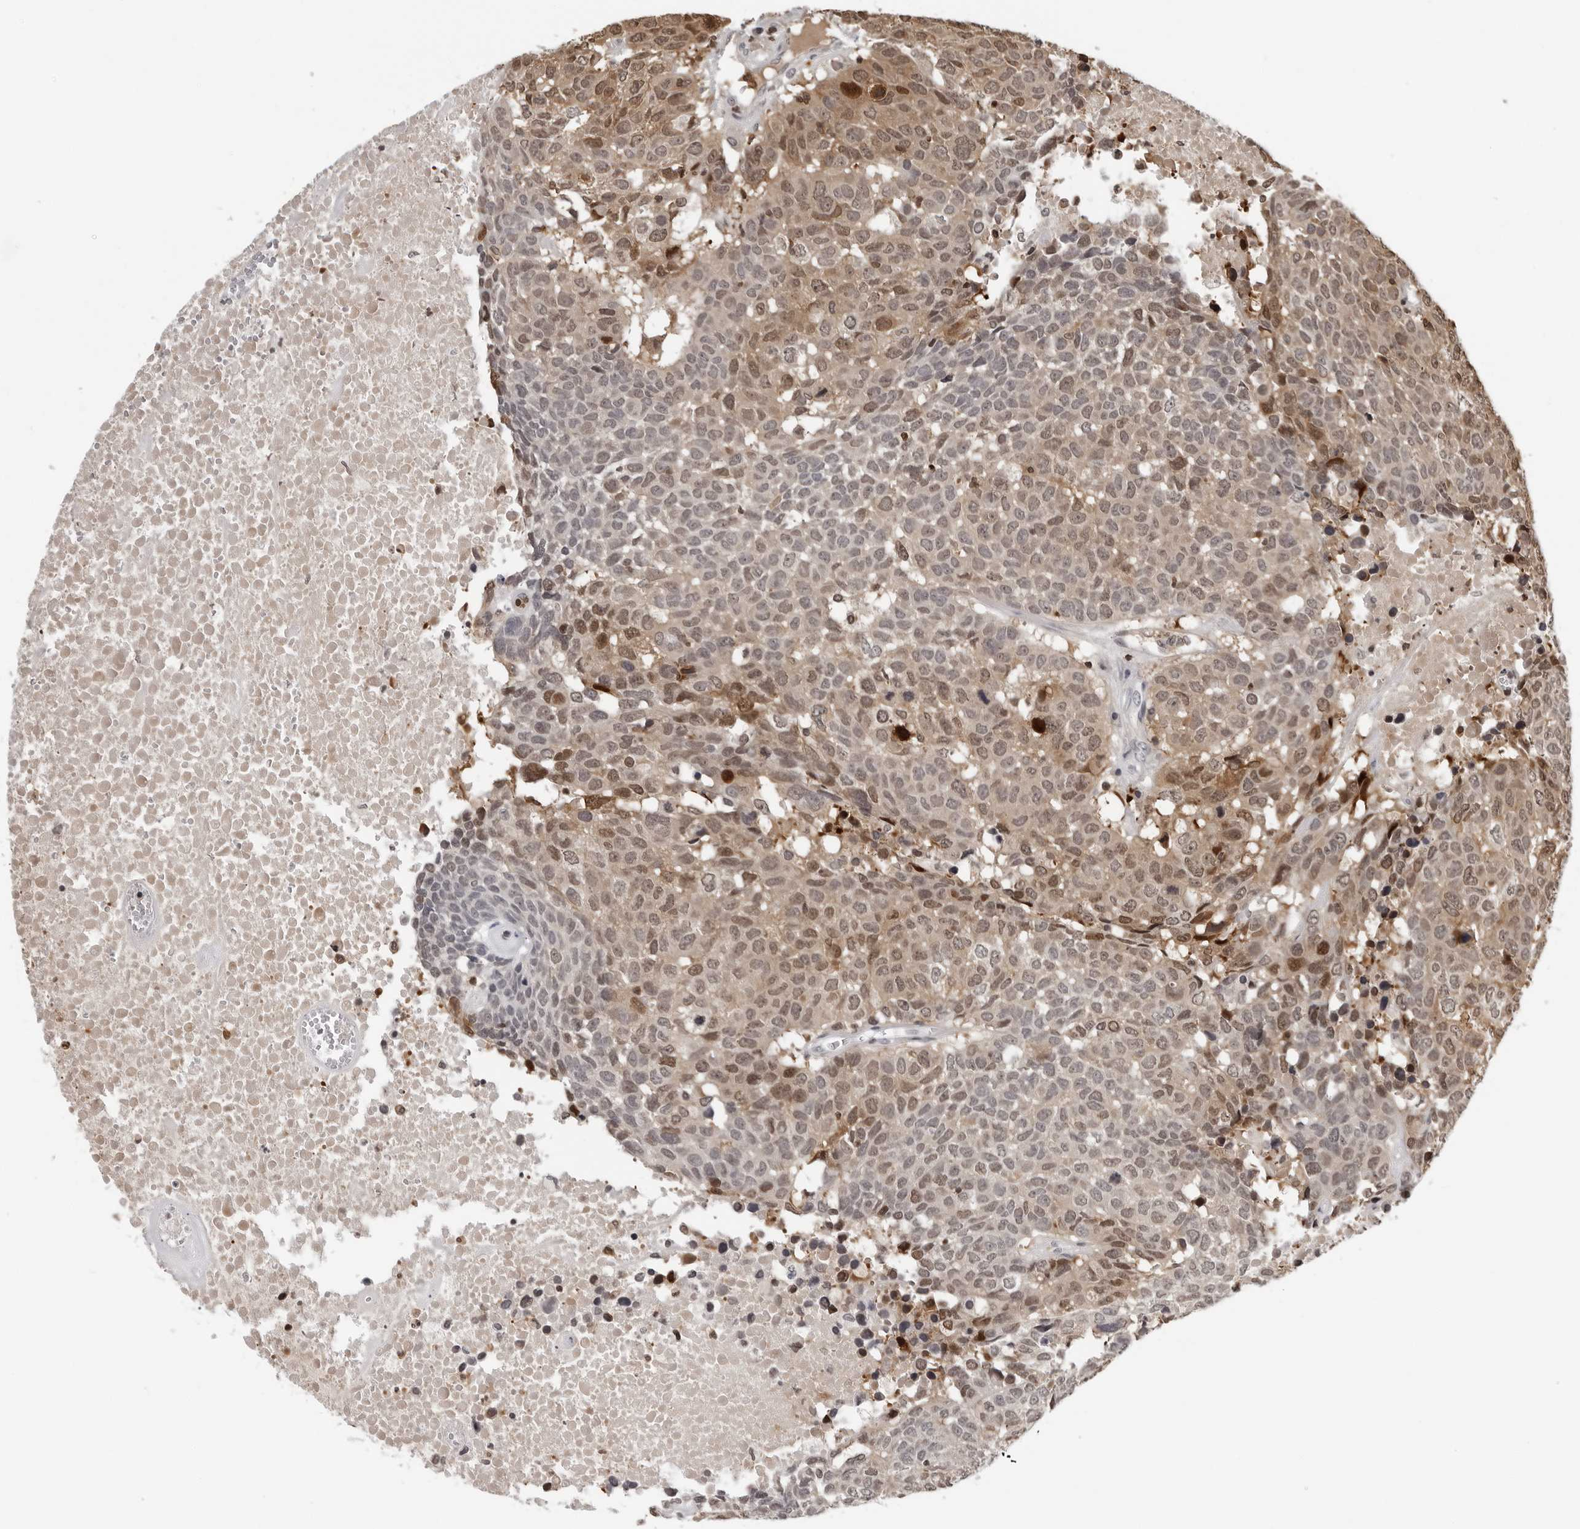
{"staining": {"intensity": "moderate", "quantity": "25%-75%", "location": "cytoplasmic/membranous,nuclear"}, "tissue": "head and neck cancer", "cell_type": "Tumor cells", "image_type": "cancer", "snomed": [{"axis": "morphology", "description": "Squamous cell carcinoma, NOS"}, {"axis": "topography", "description": "Head-Neck"}], "caption": "Squamous cell carcinoma (head and neck) was stained to show a protein in brown. There is medium levels of moderate cytoplasmic/membranous and nuclear expression in about 25%-75% of tumor cells.", "gene": "HSPH1", "patient": {"sex": "male", "age": 66}}